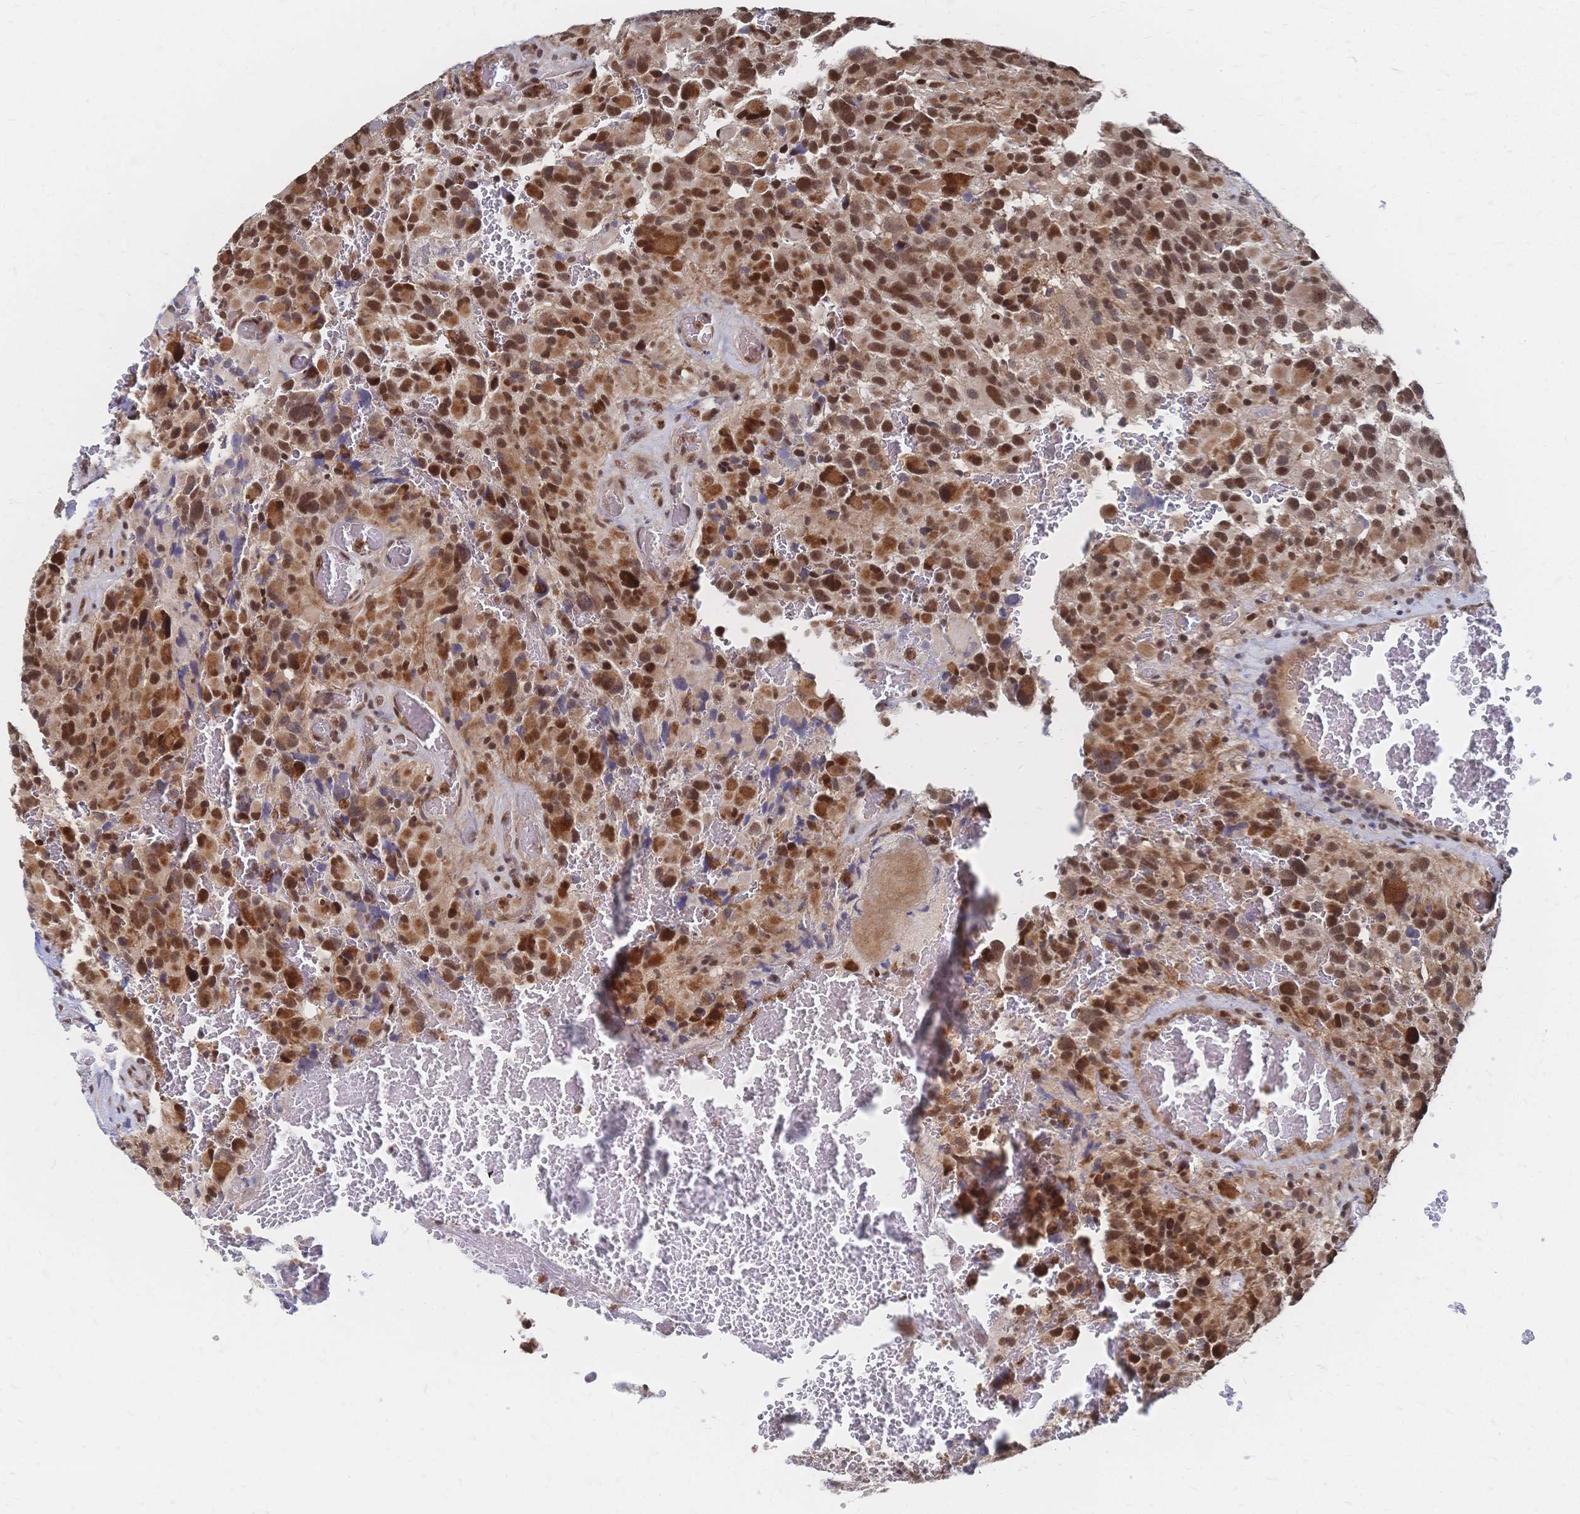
{"staining": {"intensity": "moderate", "quantity": ">75%", "location": "nuclear"}, "tissue": "glioma", "cell_type": "Tumor cells", "image_type": "cancer", "snomed": [{"axis": "morphology", "description": "Glioma, malignant, High grade"}, {"axis": "topography", "description": "Brain"}], "caption": "Glioma stained with a brown dye exhibits moderate nuclear positive positivity in approximately >75% of tumor cells.", "gene": "NELFA", "patient": {"sex": "female", "age": 40}}